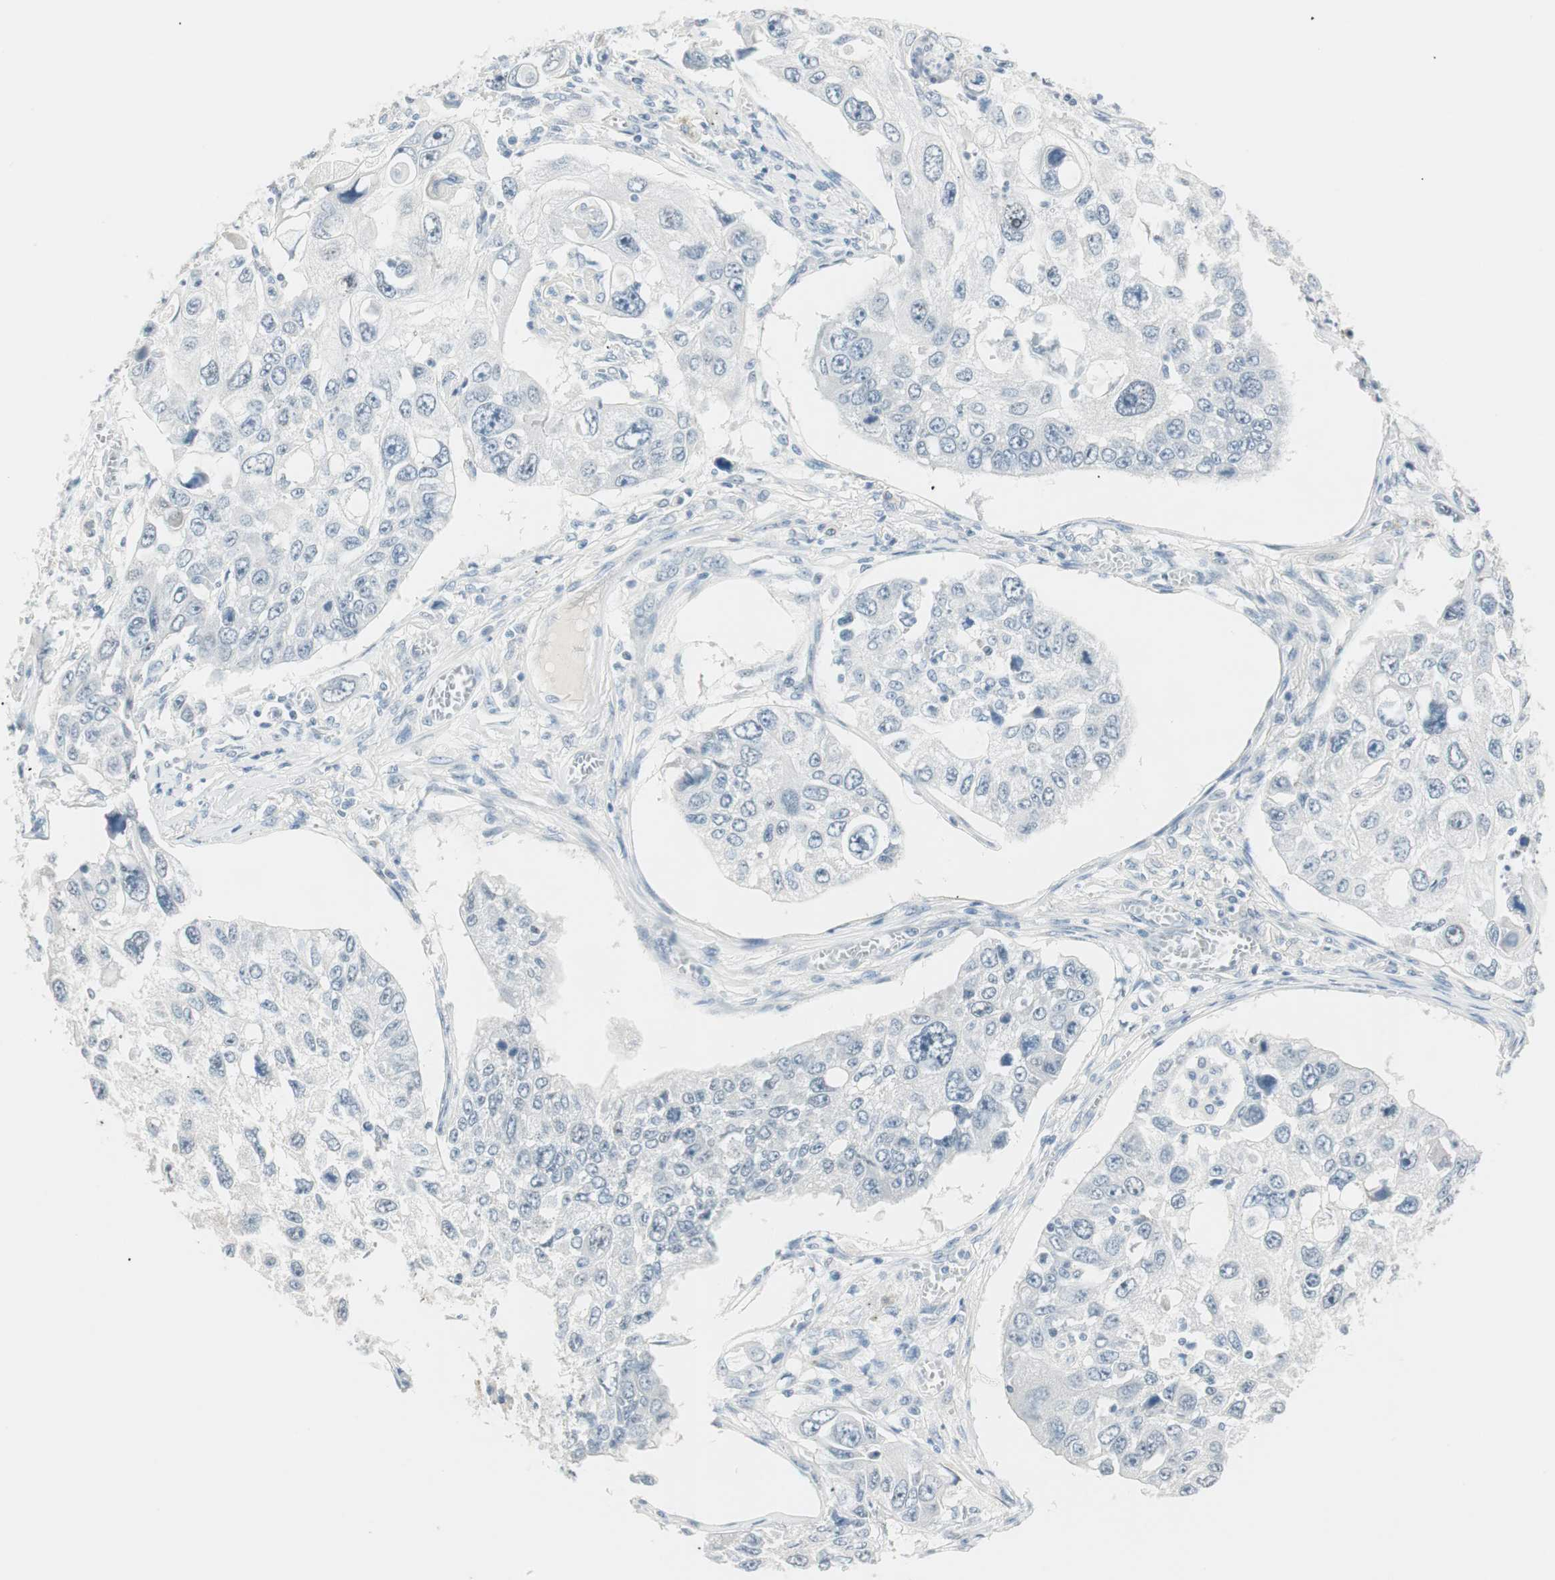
{"staining": {"intensity": "negative", "quantity": "none", "location": "none"}, "tissue": "lung cancer", "cell_type": "Tumor cells", "image_type": "cancer", "snomed": [{"axis": "morphology", "description": "Squamous cell carcinoma, NOS"}, {"axis": "topography", "description": "Lung"}], "caption": "Tumor cells are negative for brown protein staining in lung cancer. (Stains: DAB (3,3'-diaminobenzidine) immunohistochemistry (IHC) with hematoxylin counter stain, Microscopy: brightfield microscopy at high magnification).", "gene": "HOXB13", "patient": {"sex": "male", "age": 71}}